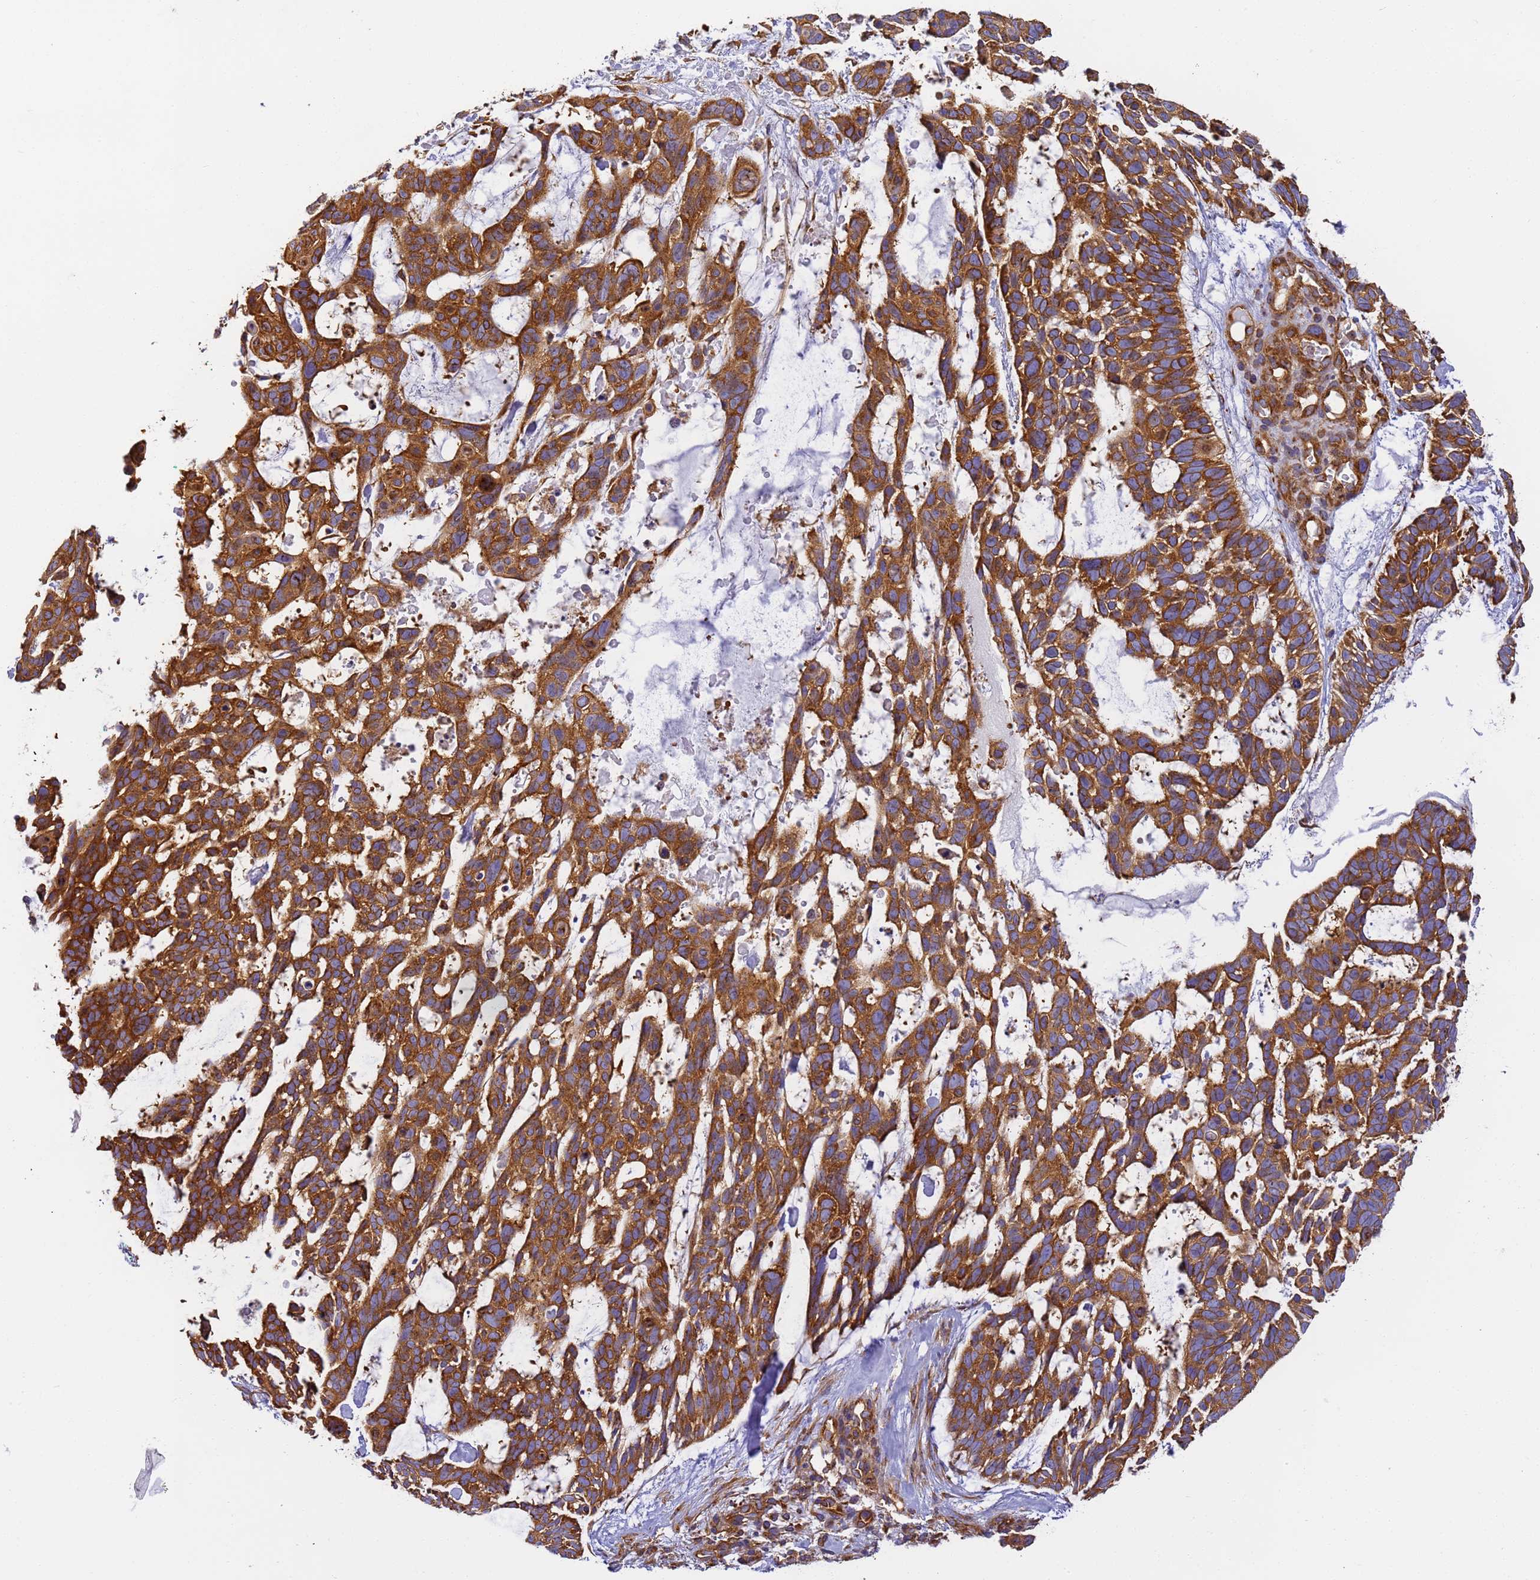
{"staining": {"intensity": "strong", "quantity": ">75%", "location": "cytoplasmic/membranous"}, "tissue": "skin cancer", "cell_type": "Tumor cells", "image_type": "cancer", "snomed": [{"axis": "morphology", "description": "Basal cell carcinoma"}, {"axis": "topography", "description": "Skin"}], "caption": "DAB (3,3'-diaminobenzidine) immunohistochemical staining of human skin basal cell carcinoma reveals strong cytoplasmic/membranous protein positivity in about >75% of tumor cells. The staining was performed using DAB (3,3'-diaminobenzidine) to visualize the protein expression in brown, while the nuclei were stained in blue with hematoxylin (Magnification: 20x).", "gene": "DYNC1I2", "patient": {"sex": "male", "age": 88}}